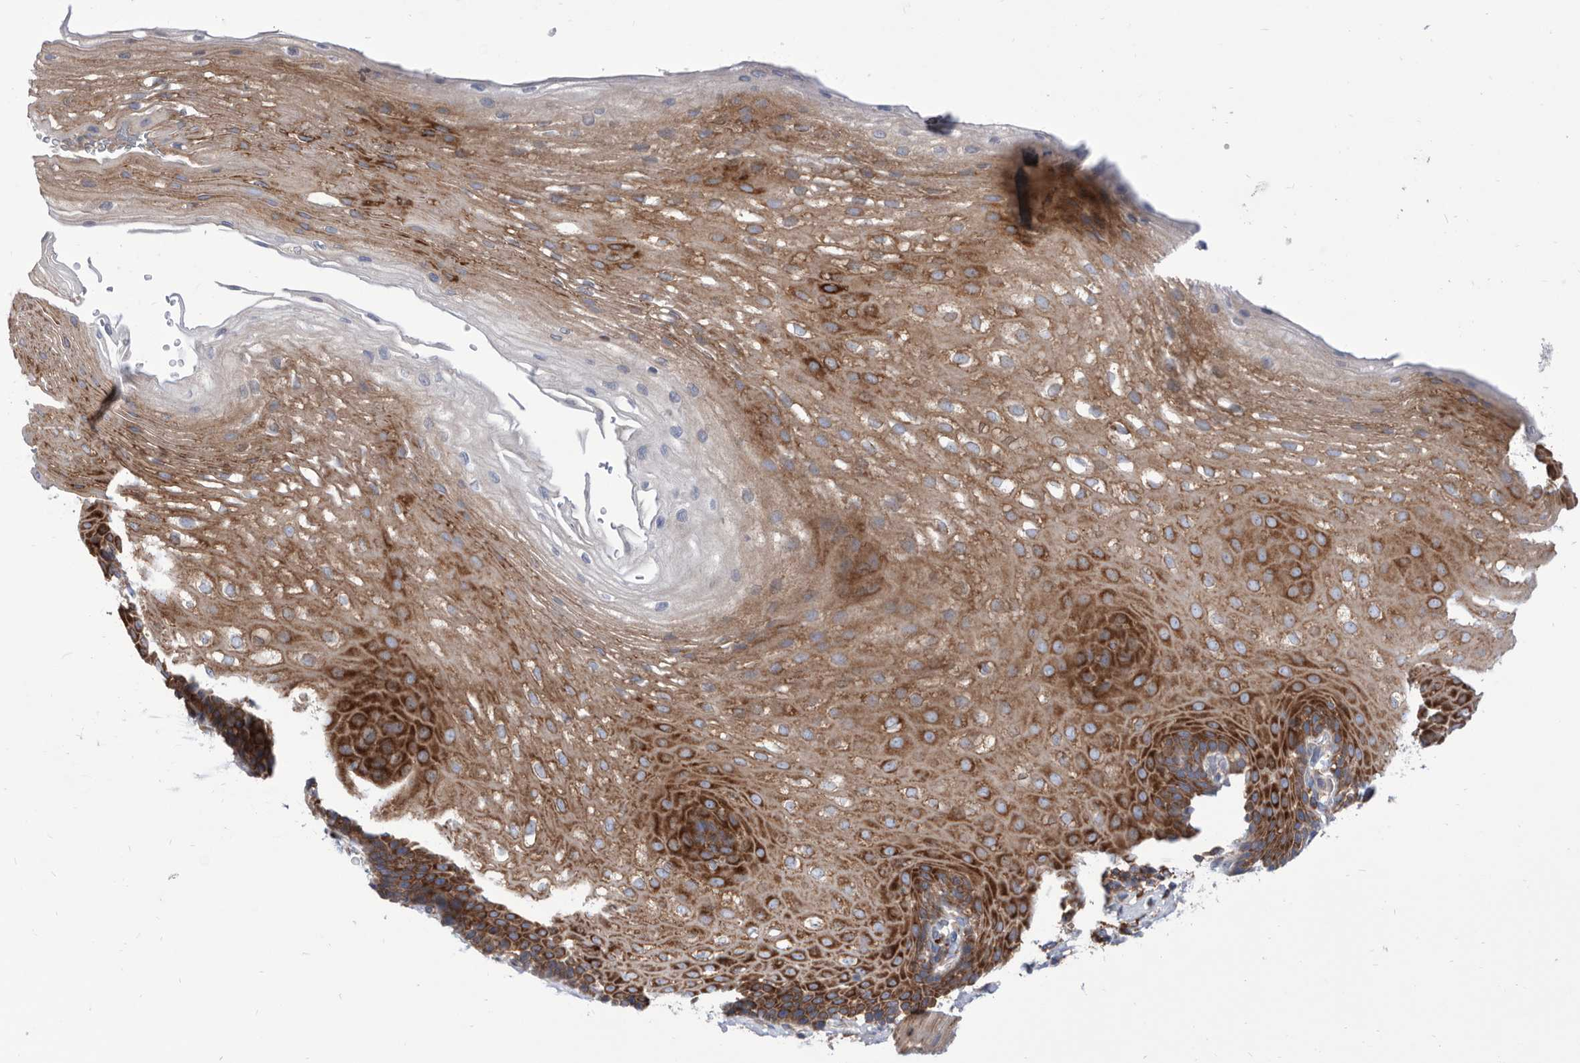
{"staining": {"intensity": "strong", "quantity": "25%-75%", "location": "cytoplasmic/membranous"}, "tissue": "esophagus", "cell_type": "Squamous epithelial cells", "image_type": "normal", "snomed": [{"axis": "morphology", "description": "Normal tissue, NOS"}, {"axis": "topography", "description": "Esophagus"}], "caption": "Strong cytoplasmic/membranous staining for a protein is present in about 25%-75% of squamous epithelial cells of normal esophagus using immunohistochemistry.", "gene": "SMG7", "patient": {"sex": "female", "age": 66}}